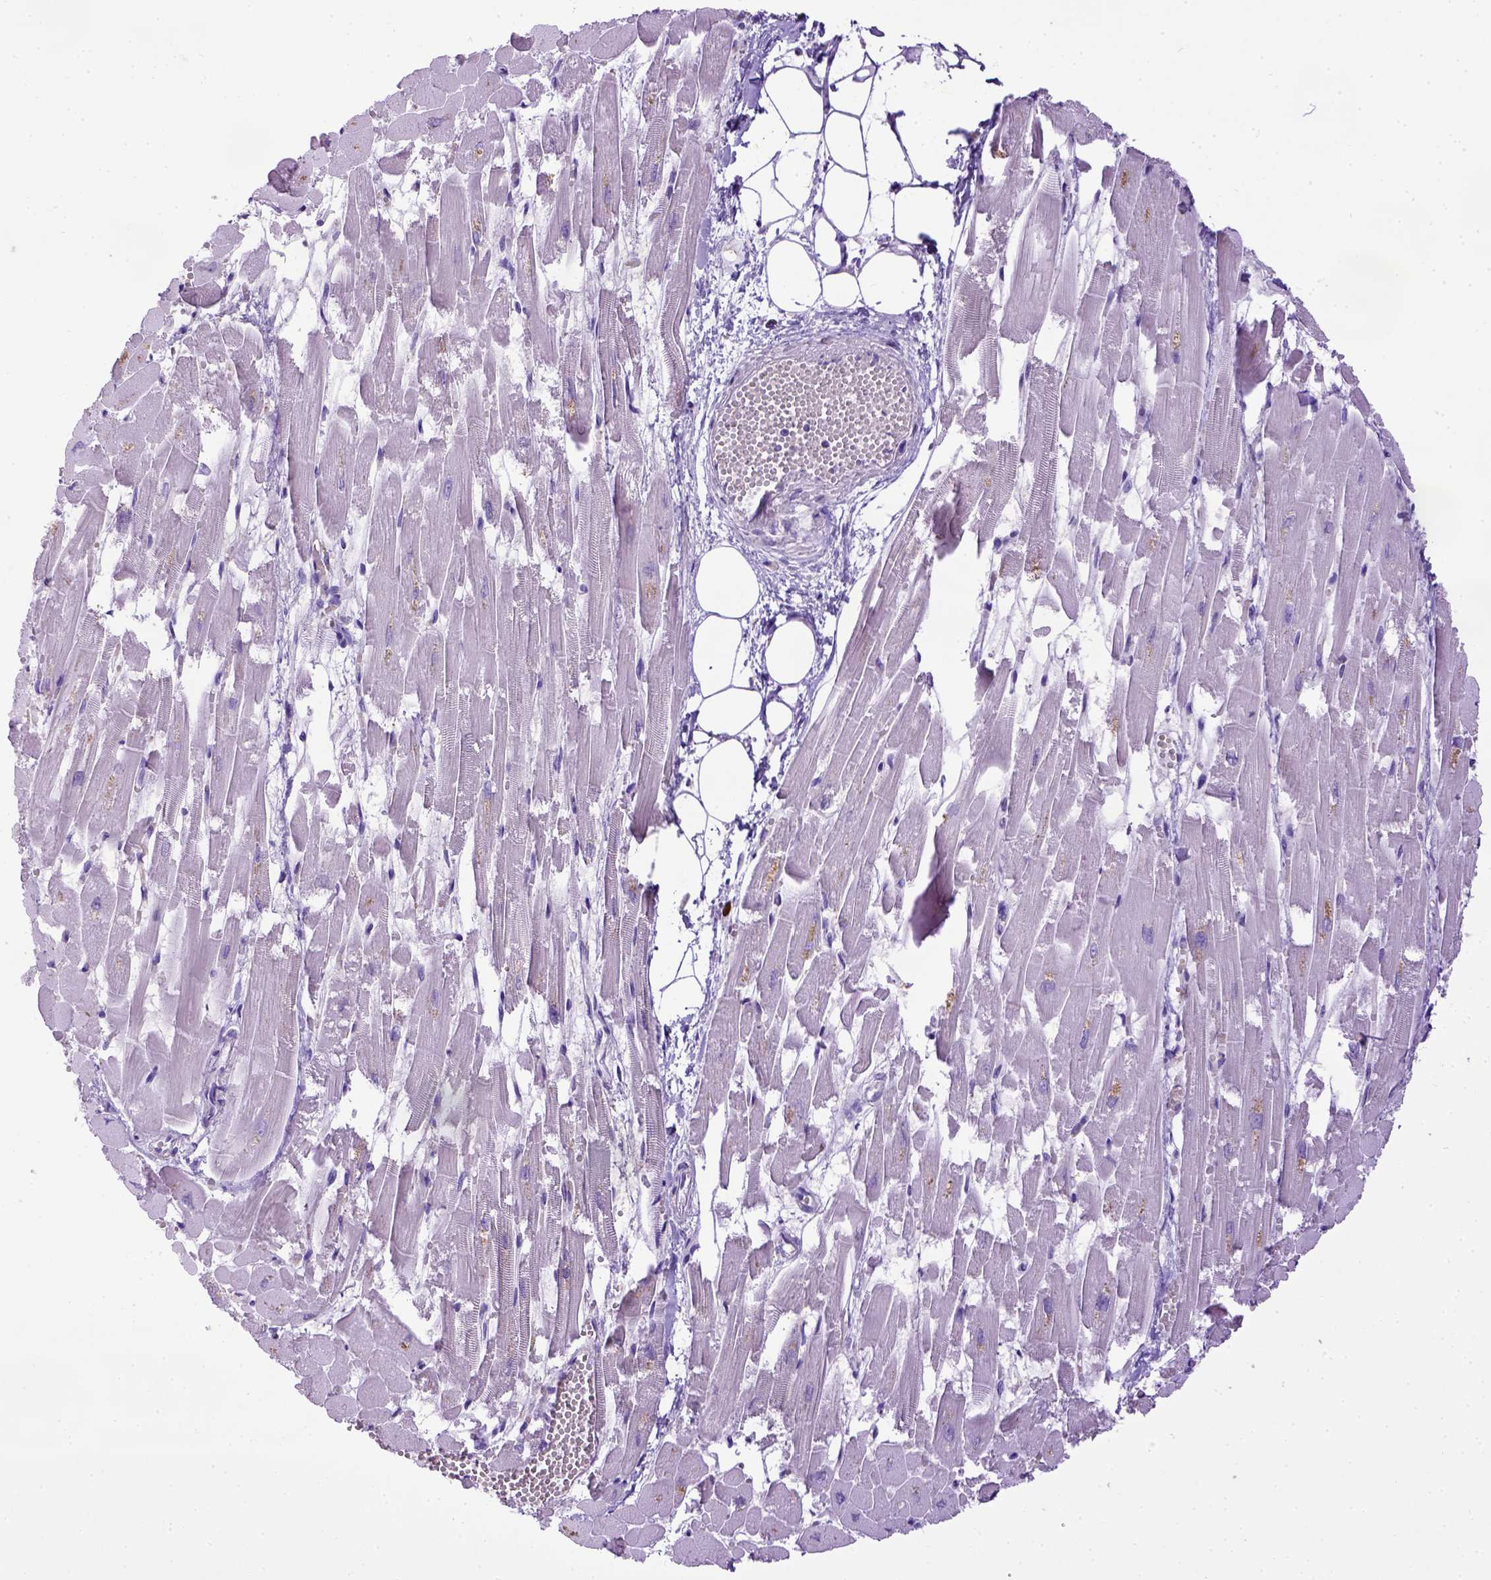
{"staining": {"intensity": "negative", "quantity": "none", "location": "none"}, "tissue": "heart muscle", "cell_type": "Cardiomyocytes", "image_type": "normal", "snomed": [{"axis": "morphology", "description": "Normal tissue, NOS"}, {"axis": "topography", "description": "Heart"}], "caption": "Immunohistochemistry (IHC) of normal heart muscle reveals no expression in cardiomyocytes.", "gene": "SPEF1", "patient": {"sex": "female", "age": 52}}